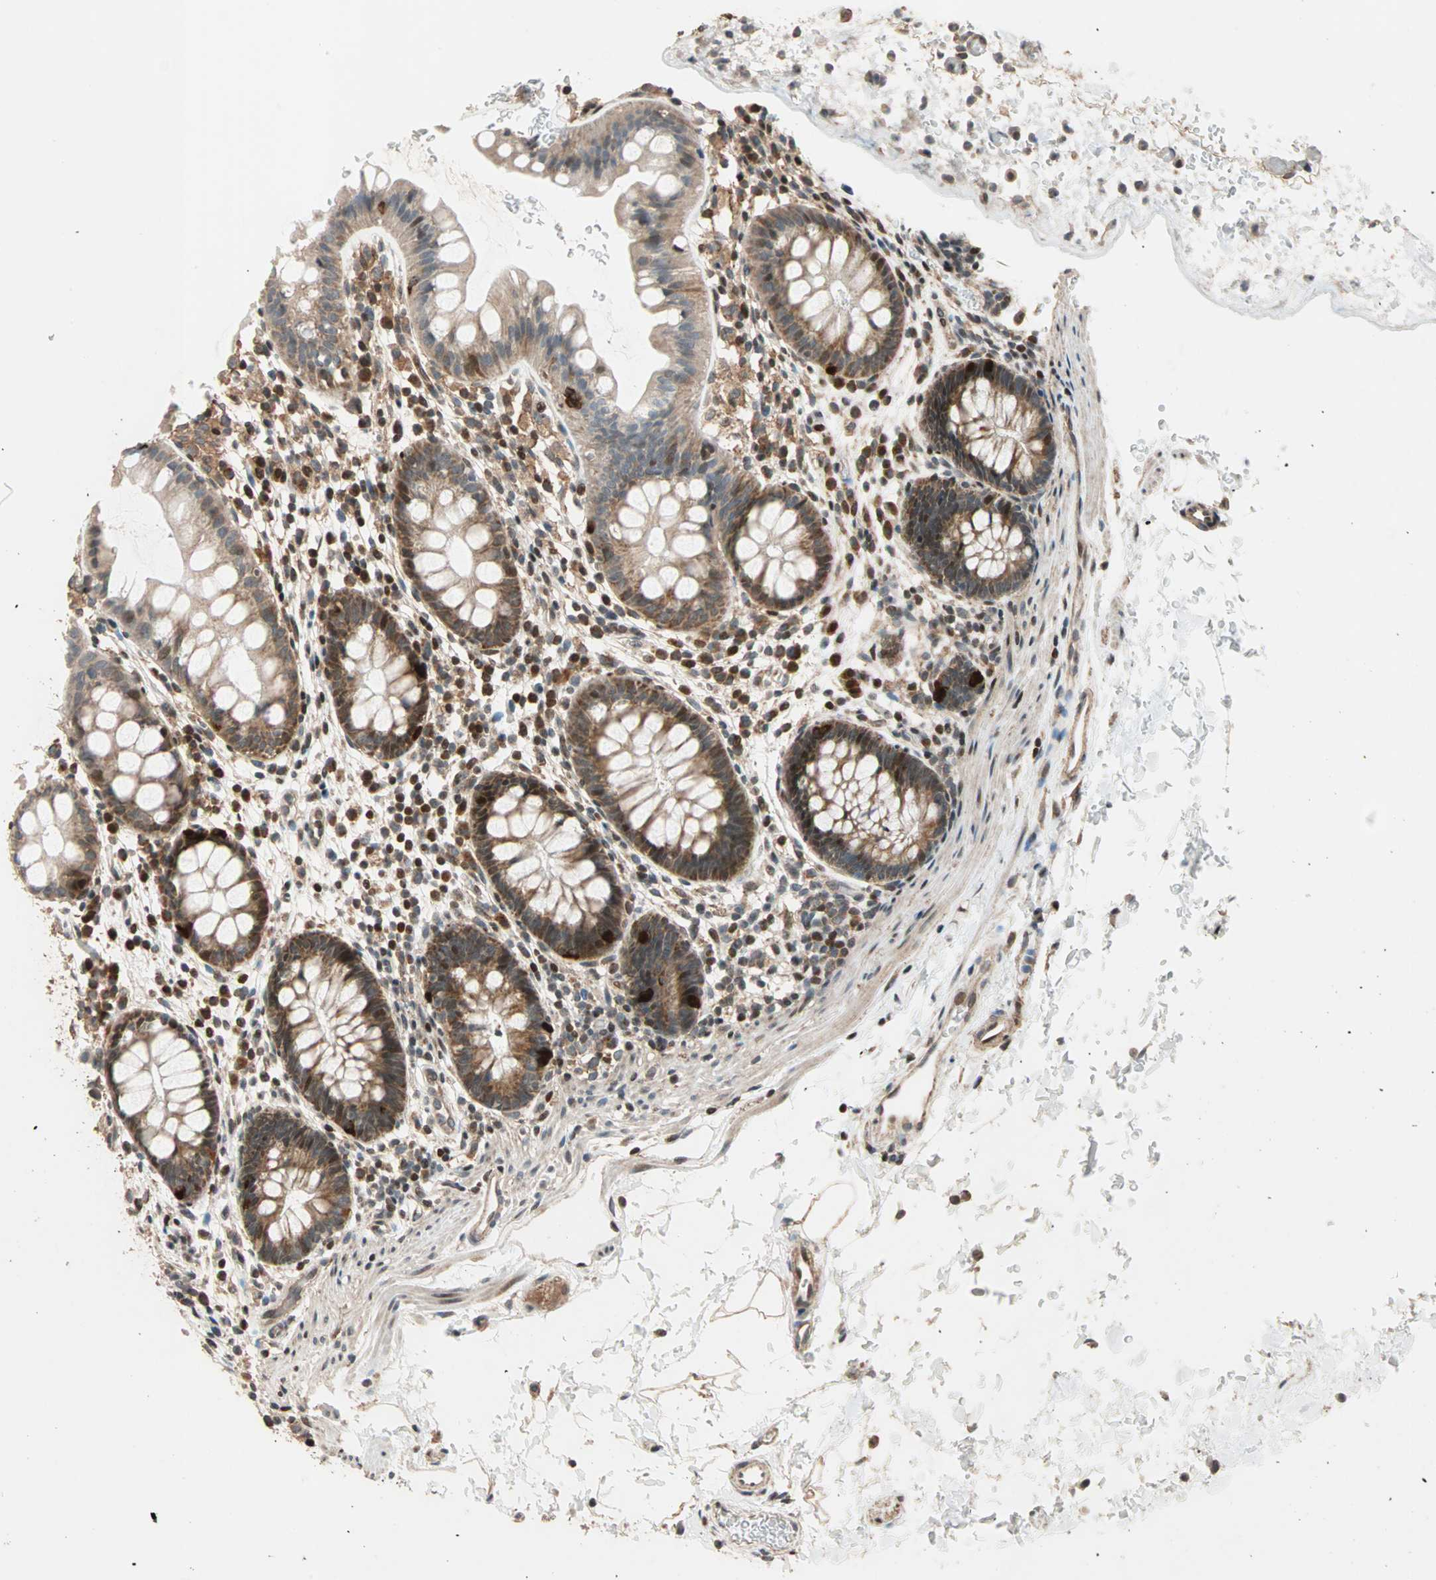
{"staining": {"intensity": "strong", "quantity": ">75%", "location": "cytoplasmic/membranous"}, "tissue": "rectum", "cell_type": "Glandular cells", "image_type": "normal", "snomed": [{"axis": "morphology", "description": "Normal tissue, NOS"}, {"axis": "topography", "description": "Rectum"}], "caption": "Glandular cells display high levels of strong cytoplasmic/membranous positivity in about >75% of cells in normal rectum.", "gene": "HECW1", "patient": {"sex": "female", "age": 24}}